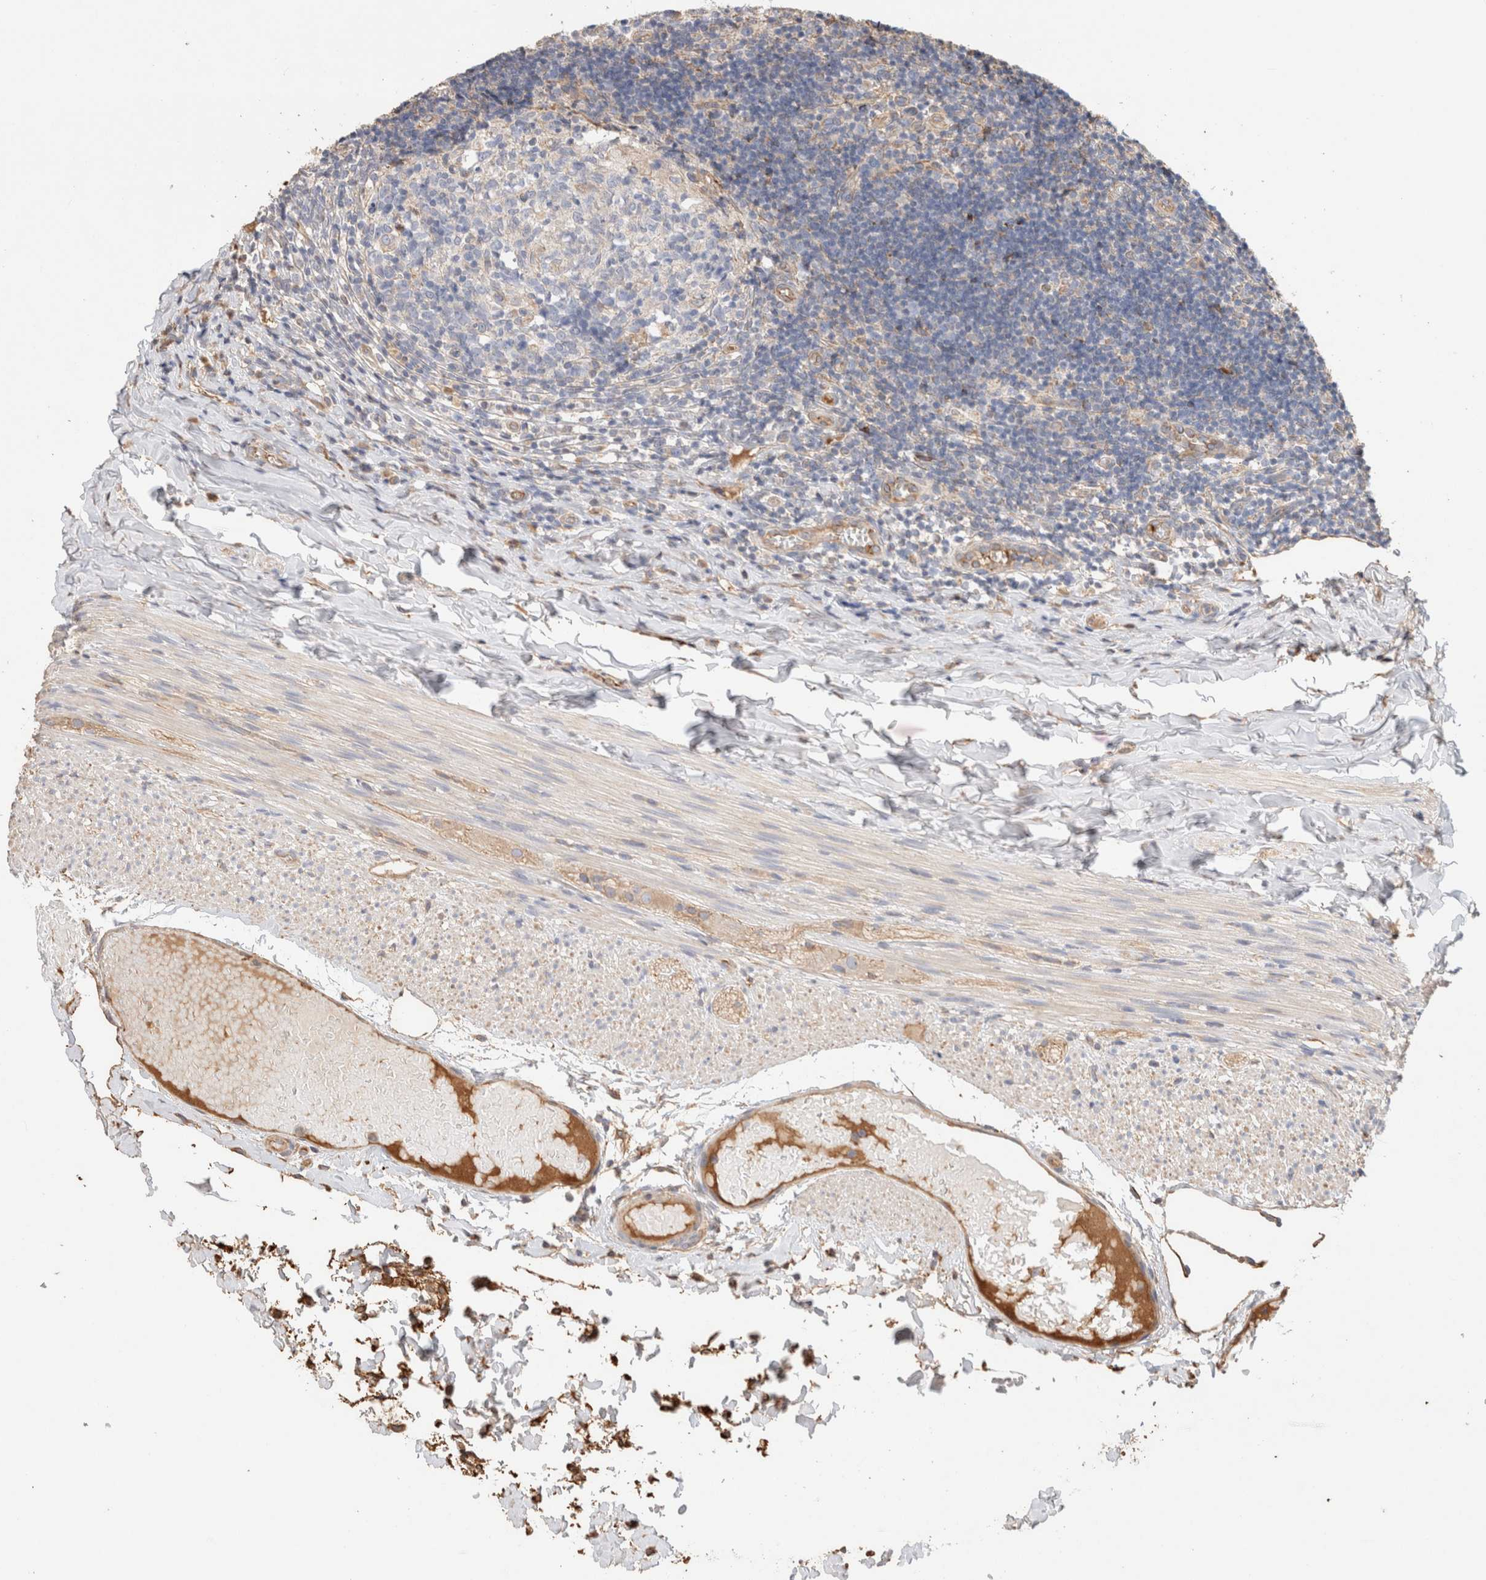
{"staining": {"intensity": "weak", "quantity": "25%-75%", "location": "cytoplasmic/membranous"}, "tissue": "appendix", "cell_type": "Glandular cells", "image_type": "normal", "snomed": [{"axis": "morphology", "description": "Normal tissue, NOS"}, {"axis": "topography", "description": "Appendix"}], "caption": "This is an image of IHC staining of normal appendix, which shows weak staining in the cytoplasmic/membranous of glandular cells.", "gene": "PROS1", "patient": {"sex": "male", "age": 8}}